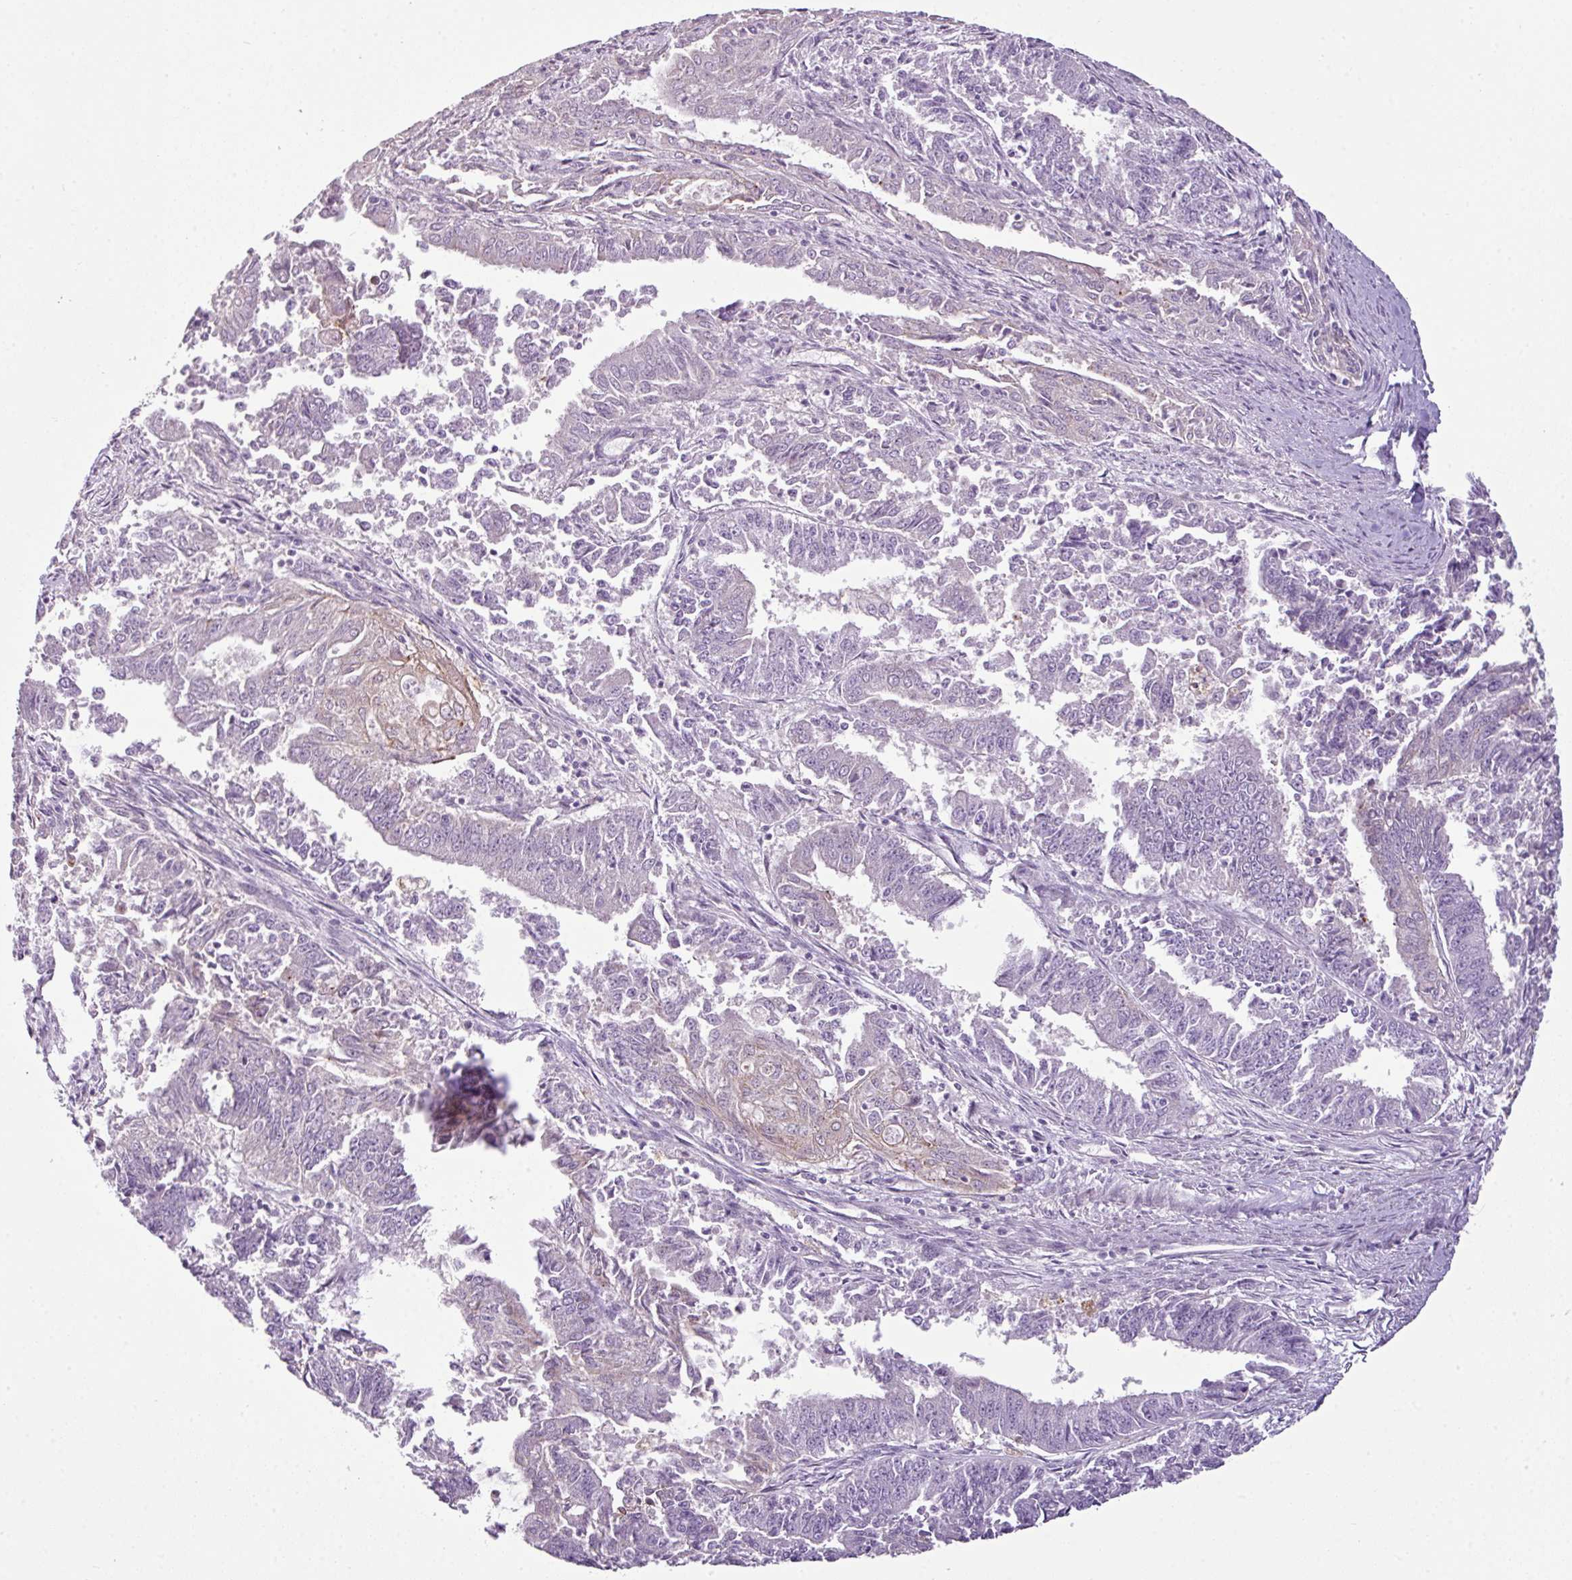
{"staining": {"intensity": "negative", "quantity": "none", "location": "none"}, "tissue": "endometrial cancer", "cell_type": "Tumor cells", "image_type": "cancer", "snomed": [{"axis": "morphology", "description": "Adenocarcinoma, NOS"}, {"axis": "topography", "description": "Endometrium"}], "caption": "Human adenocarcinoma (endometrial) stained for a protein using immunohistochemistry exhibits no positivity in tumor cells.", "gene": "TMEM178B", "patient": {"sex": "female", "age": 73}}